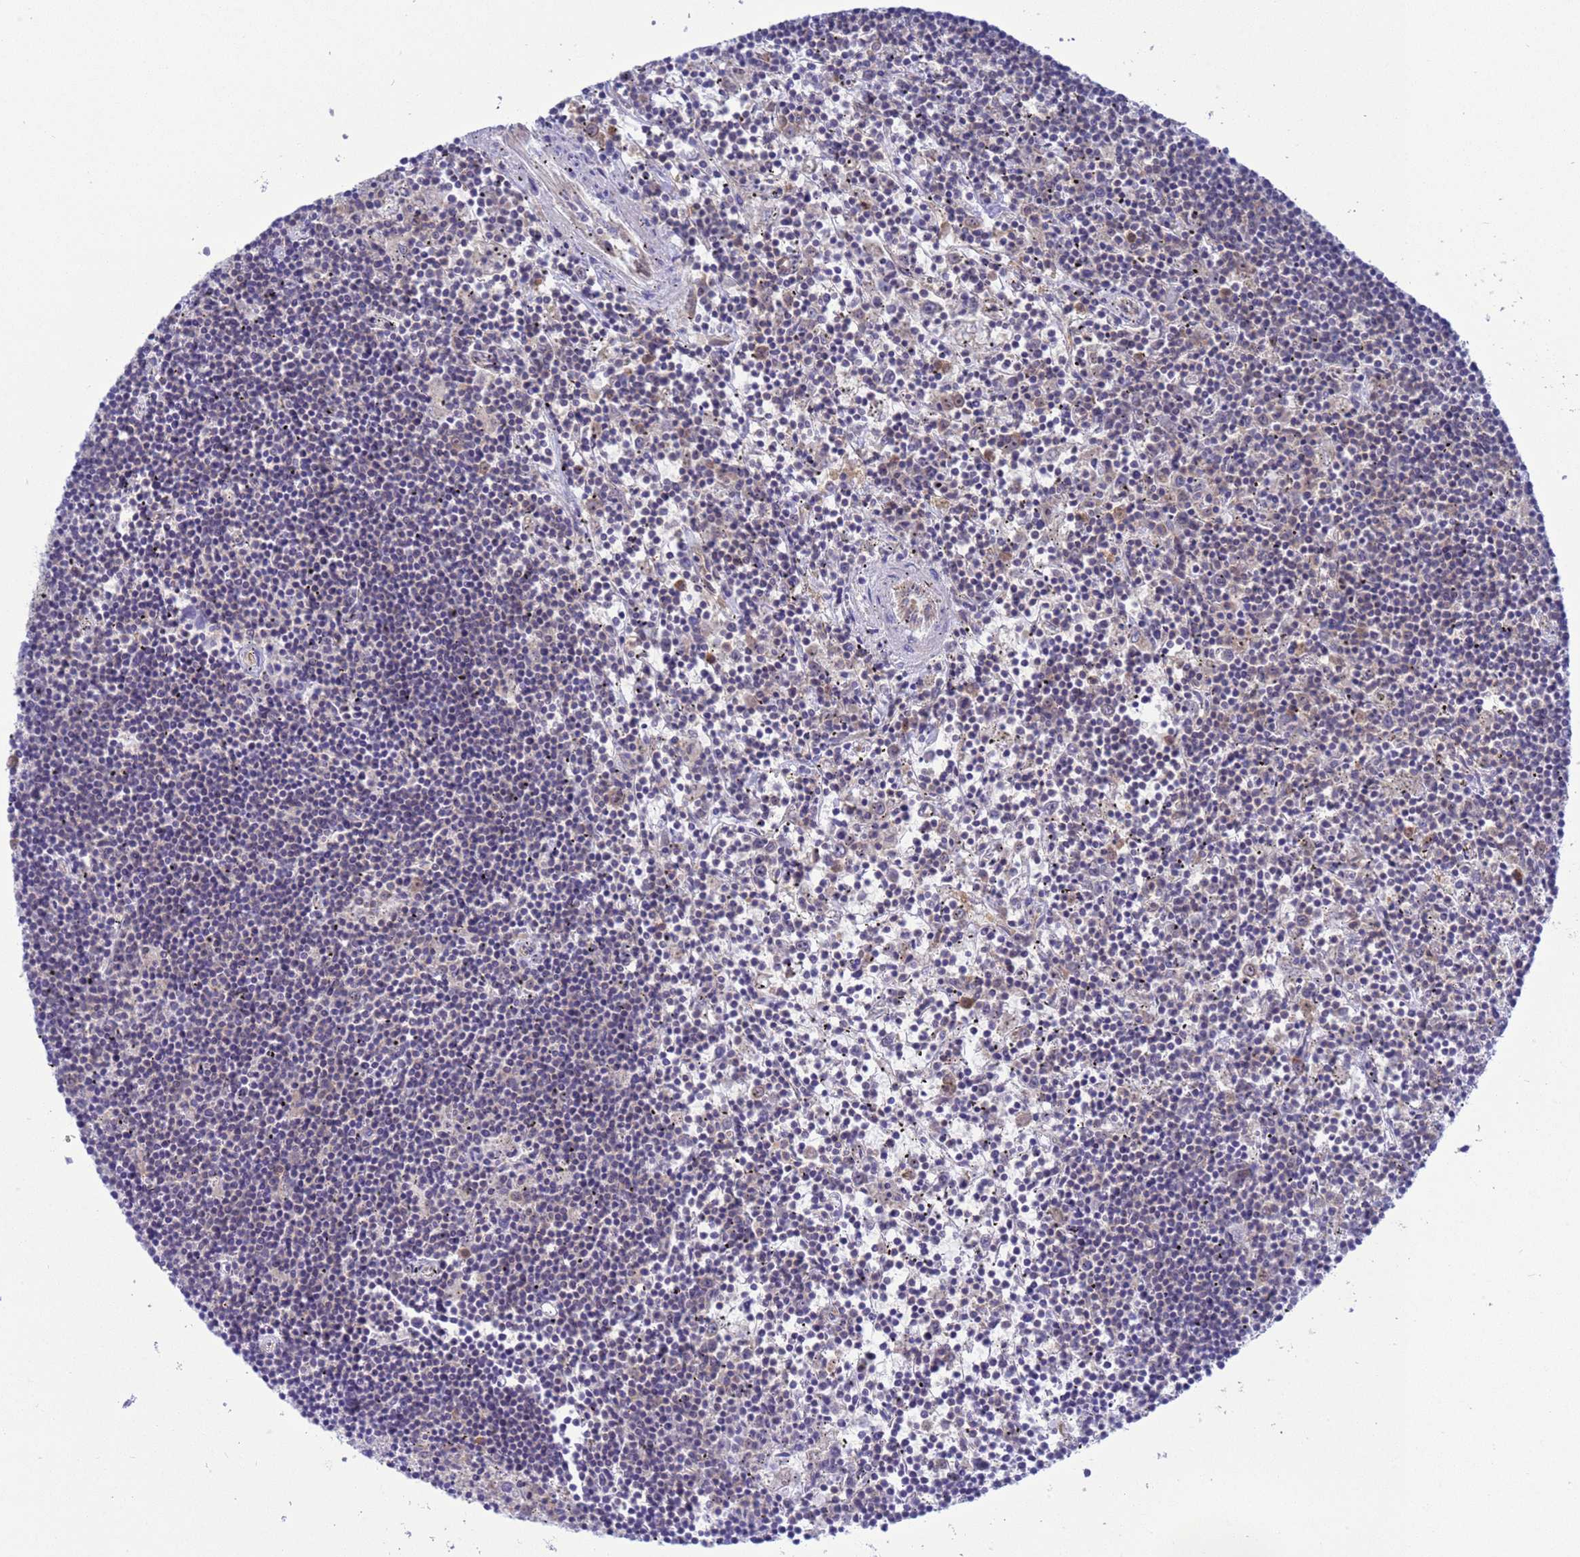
{"staining": {"intensity": "negative", "quantity": "none", "location": "none"}, "tissue": "lymphoma", "cell_type": "Tumor cells", "image_type": "cancer", "snomed": [{"axis": "morphology", "description": "Malignant lymphoma, non-Hodgkin's type, Low grade"}, {"axis": "topography", "description": "Spleen"}], "caption": "High power microscopy histopathology image of an immunohistochemistry photomicrograph of lymphoma, revealing no significant positivity in tumor cells.", "gene": "ZNF461", "patient": {"sex": "male", "age": 76}}